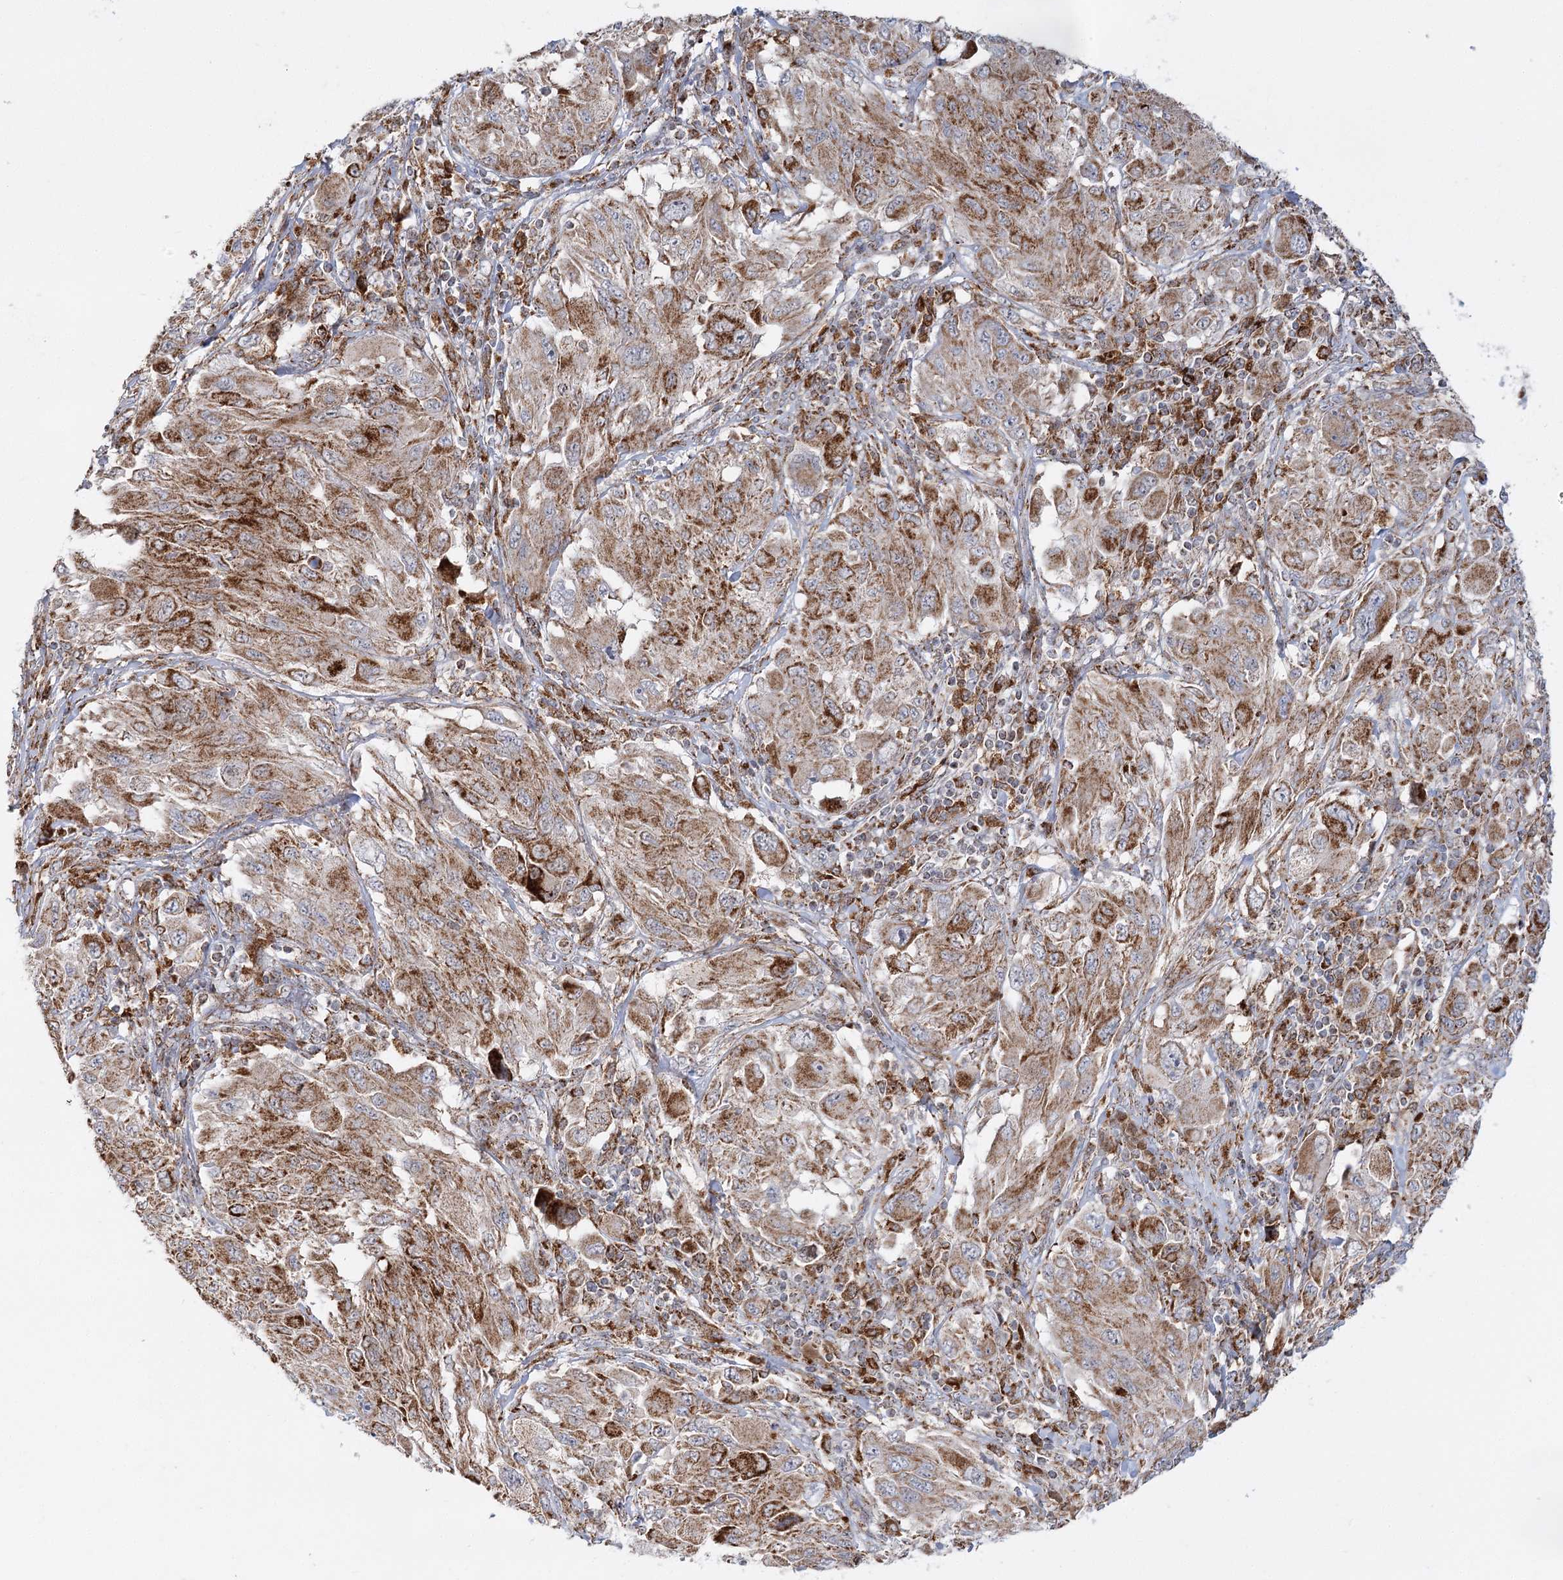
{"staining": {"intensity": "moderate", "quantity": ">75%", "location": "cytoplasmic/membranous"}, "tissue": "melanoma", "cell_type": "Tumor cells", "image_type": "cancer", "snomed": [{"axis": "morphology", "description": "Malignant melanoma, NOS"}, {"axis": "topography", "description": "Skin"}], "caption": "Tumor cells demonstrate moderate cytoplasmic/membranous positivity in approximately >75% of cells in melanoma.", "gene": "TAS1R1", "patient": {"sex": "female", "age": 91}}